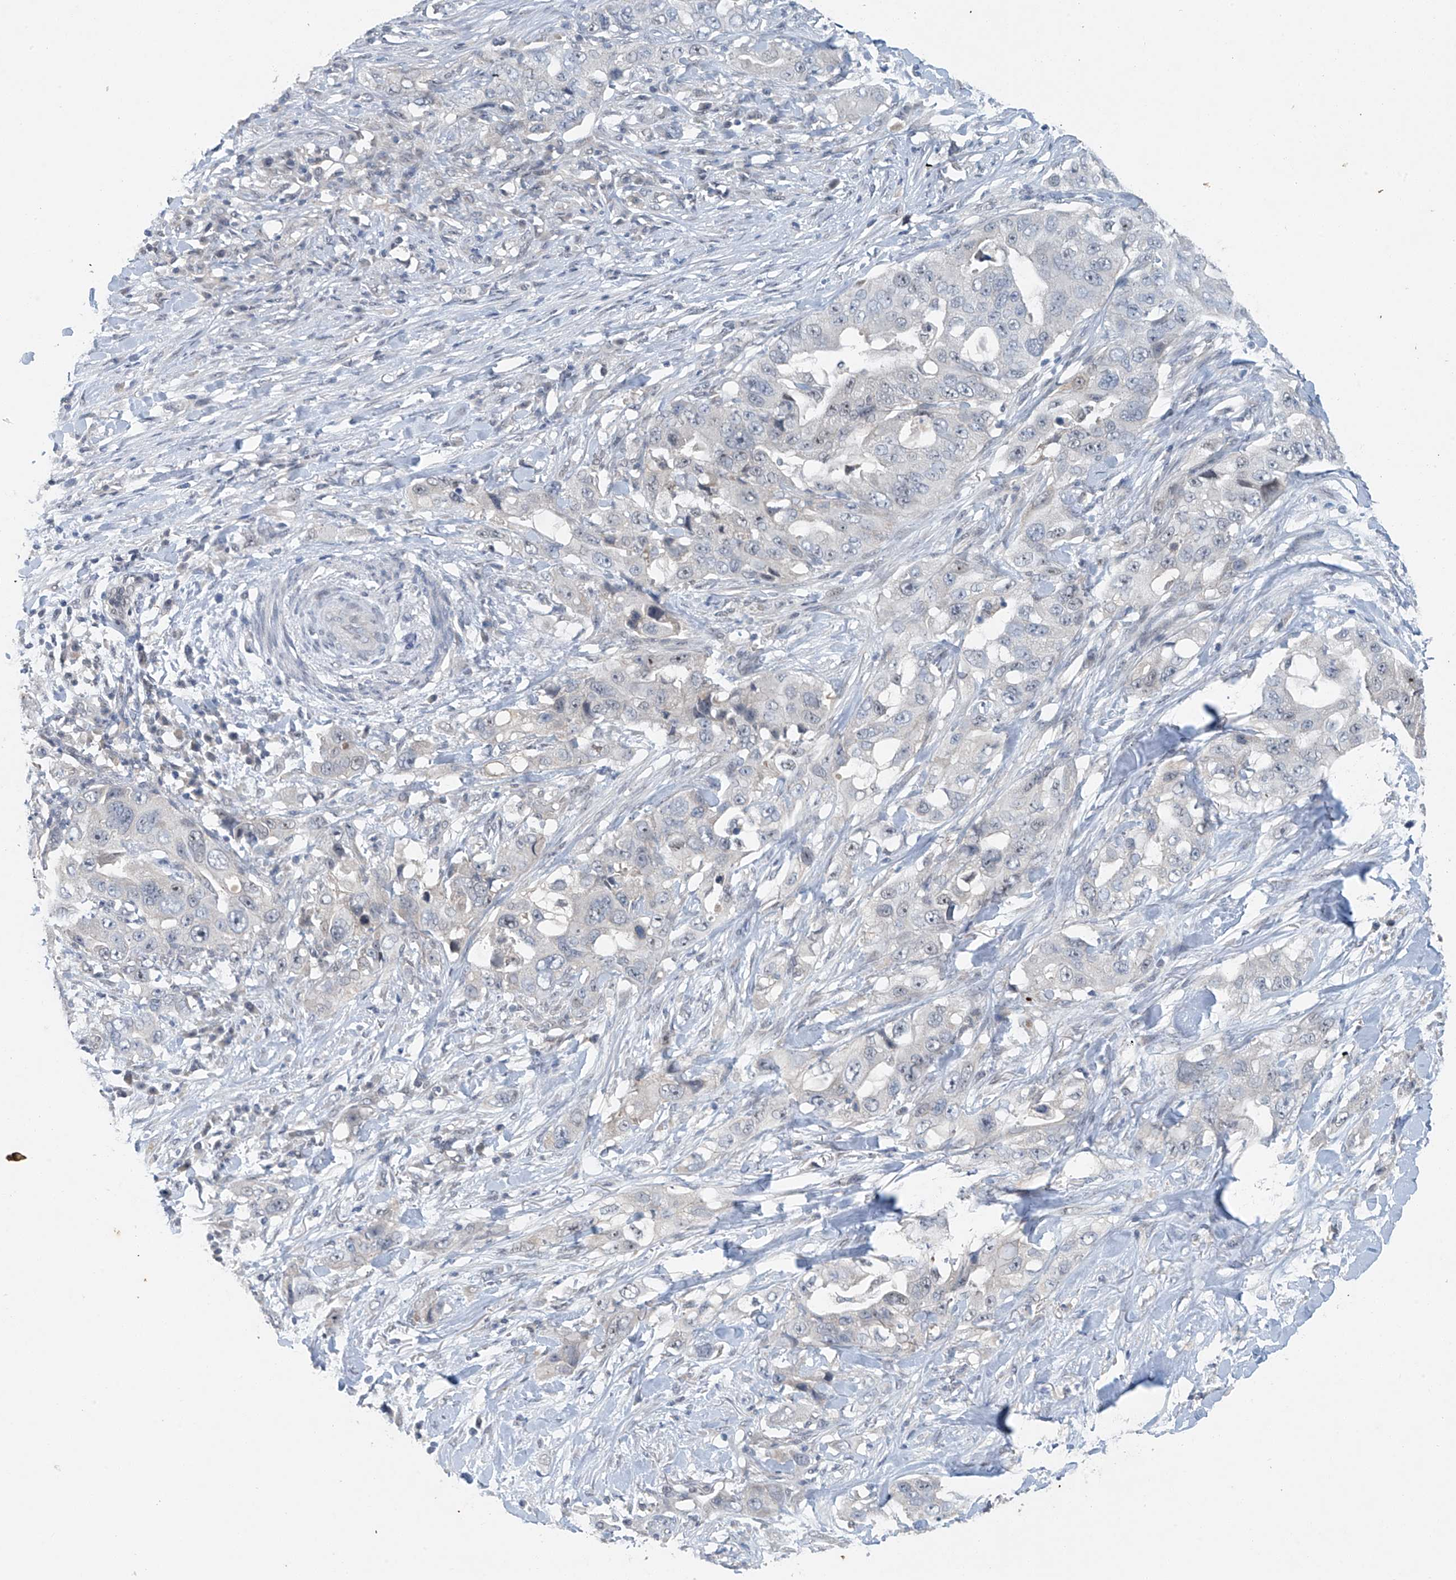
{"staining": {"intensity": "negative", "quantity": "none", "location": "none"}, "tissue": "lung cancer", "cell_type": "Tumor cells", "image_type": "cancer", "snomed": [{"axis": "morphology", "description": "Adenocarcinoma, NOS"}, {"axis": "topography", "description": "Lung"}], "caption": "DAB immunohistochemical staining of human lung cancer reveals no significant staining in tumor cells.", "gene": "TAF8", "patient": {"sex": "female", "age": 51}}